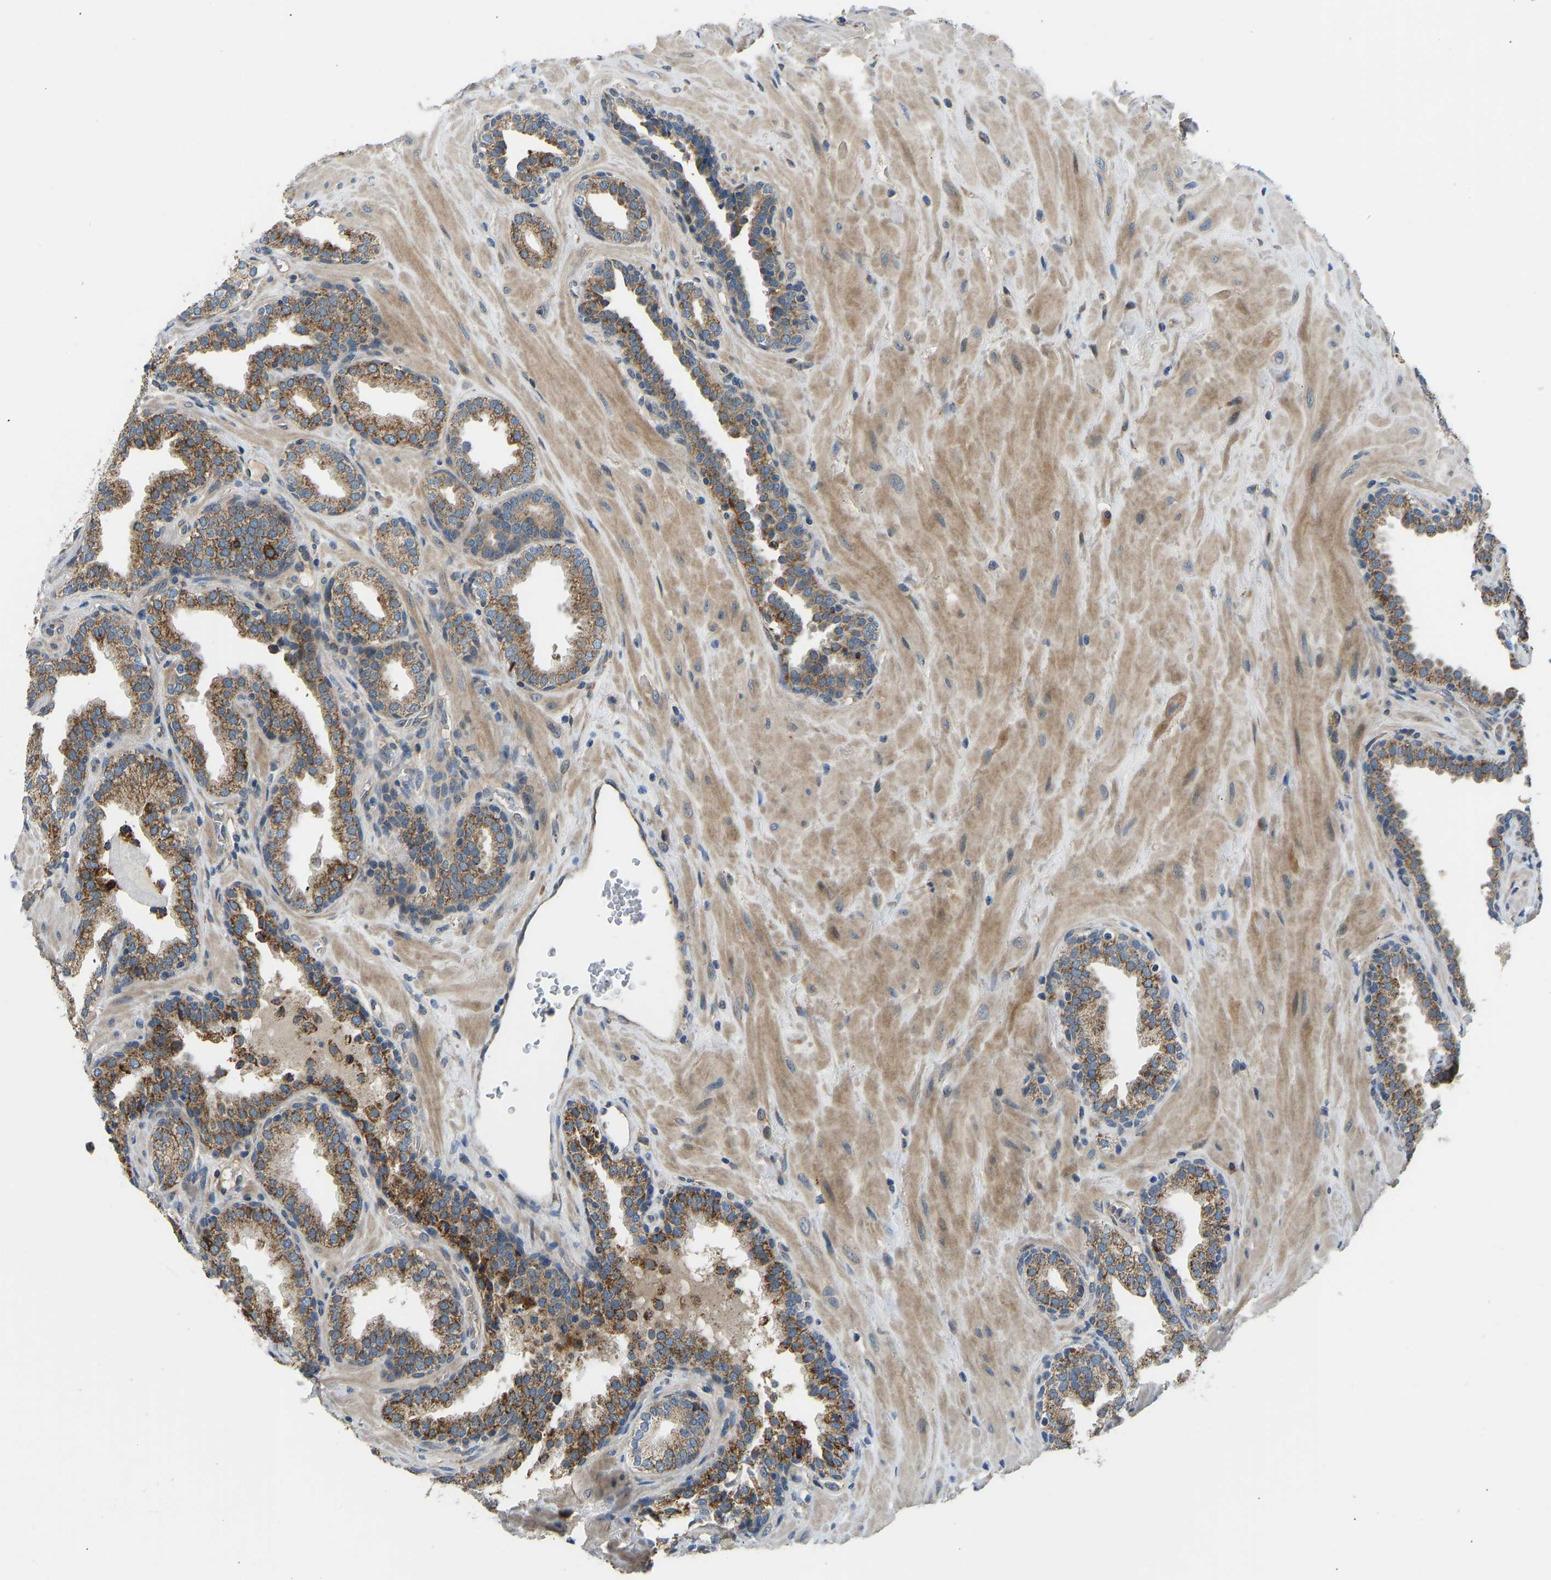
{"staining": {"intensity": "moderate", "quantity": ">75%", "location": "cytoplasmic/membranous"}, "tissue": "prostate", "cell_type": "Glandular cells", "image_type": "normal", "snomed": [{"axis": "morphology", "description": "Normal tissue, NOS"}, {"axis": "topography", "description": "Prostate"}], "caption": "High-magnification brightfield microscopy of normal prostate stained with DAB (3,3'-diaminobenzidine) (brown) and counterstained with hematoxylin (blue). glandular cells exhibit moderate cytoplasmic/membranous positivity is appreciated in approximately>75% of cells.", "gene": "RBP1", "patient": {"sex": "male", "age": 51}}